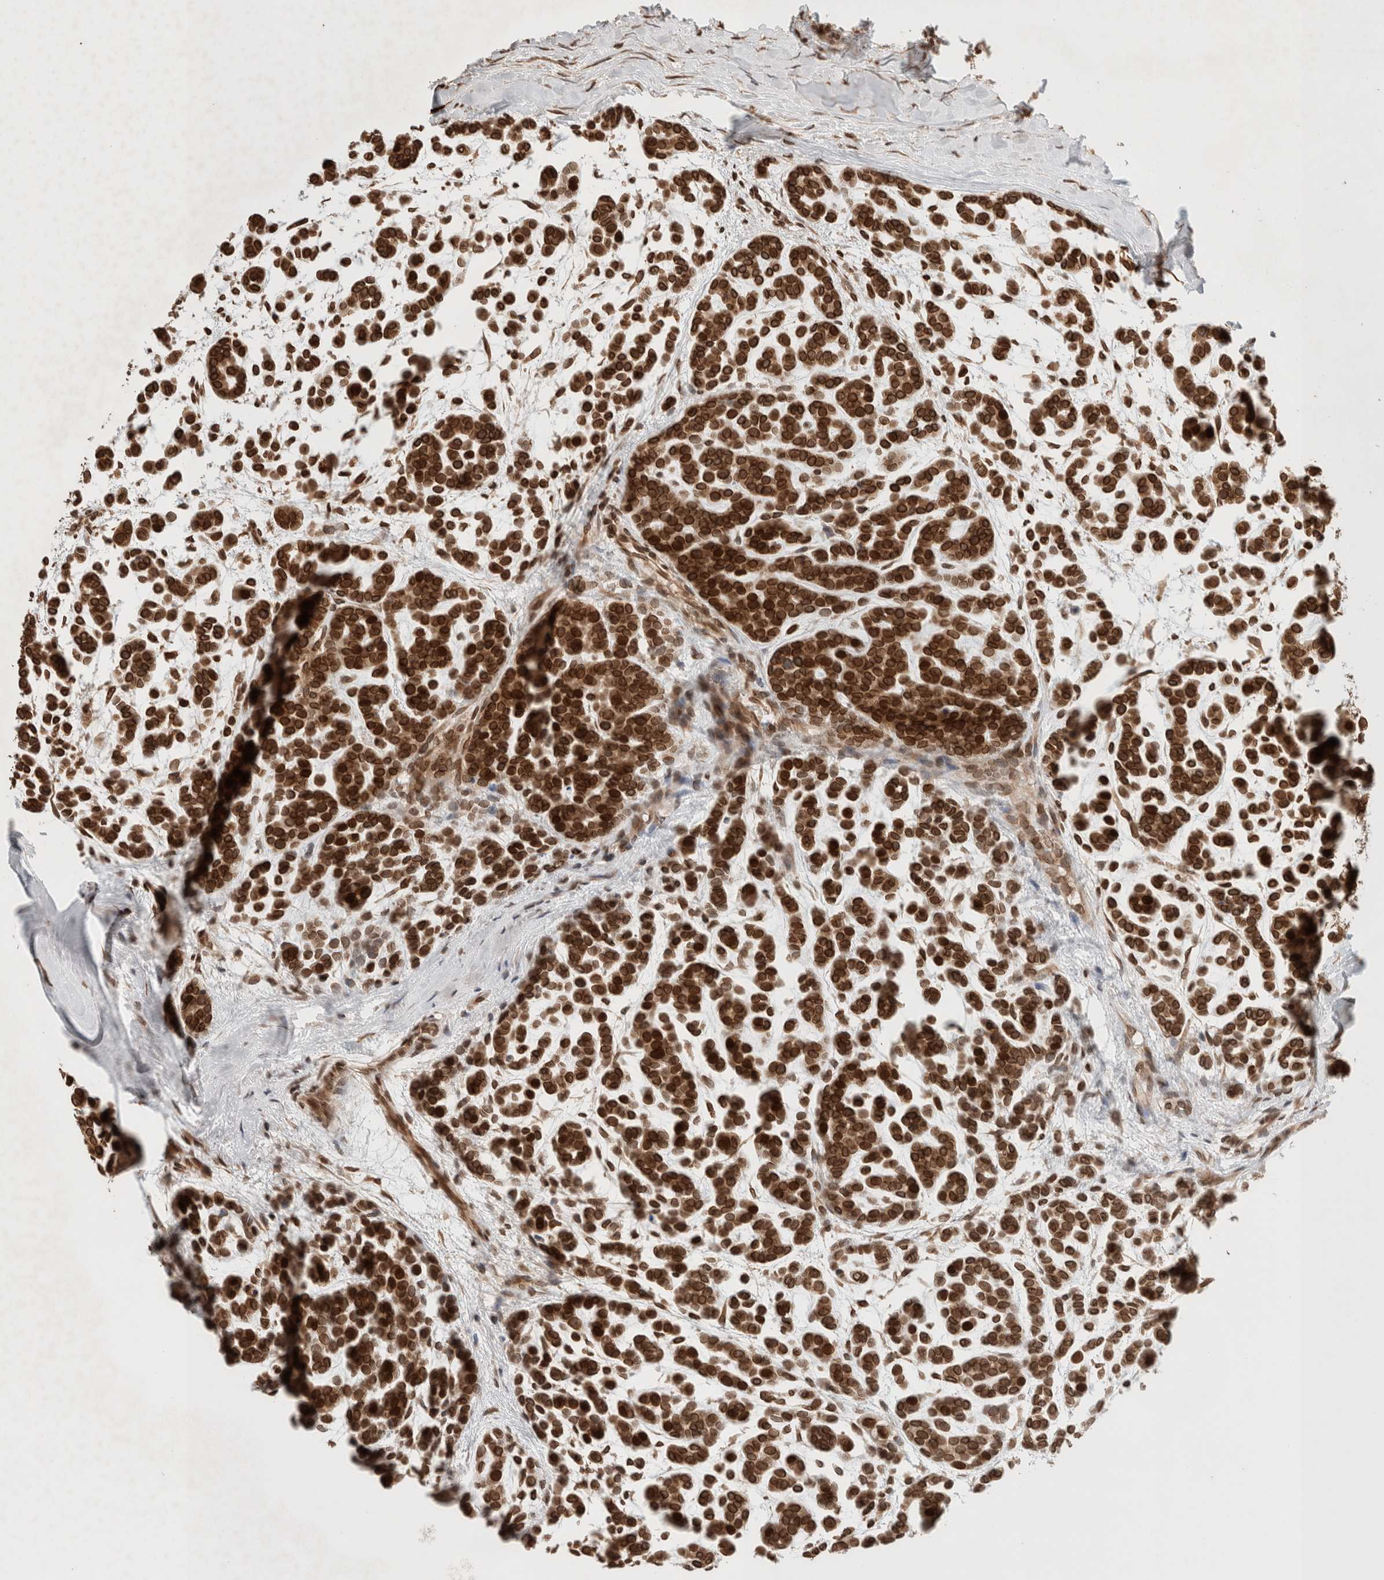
{"staining": {"intensity": "strong", "quantity": ">75%", "location": "cytoplasmic/membranous,nuclear"}, "tissue": "head and neck cancer", "cell_type": "Tumor cells", "image_type": "cancer", "snomed": [{"axis": "morphology", "description": "Adenocarcinoma, NOS"}, {"axis": "morphology", "description": "Adenoma, NOS"}, {"axis": "topography", "description": "Head-Neck"}], "caption": "Strong cytoplasmic/membranous and nuclear protein expression is present in about >75% of tumor cells in head and neck cancer.", "gene": "TPR", "patient": {"sex": "female", "age": 55}}